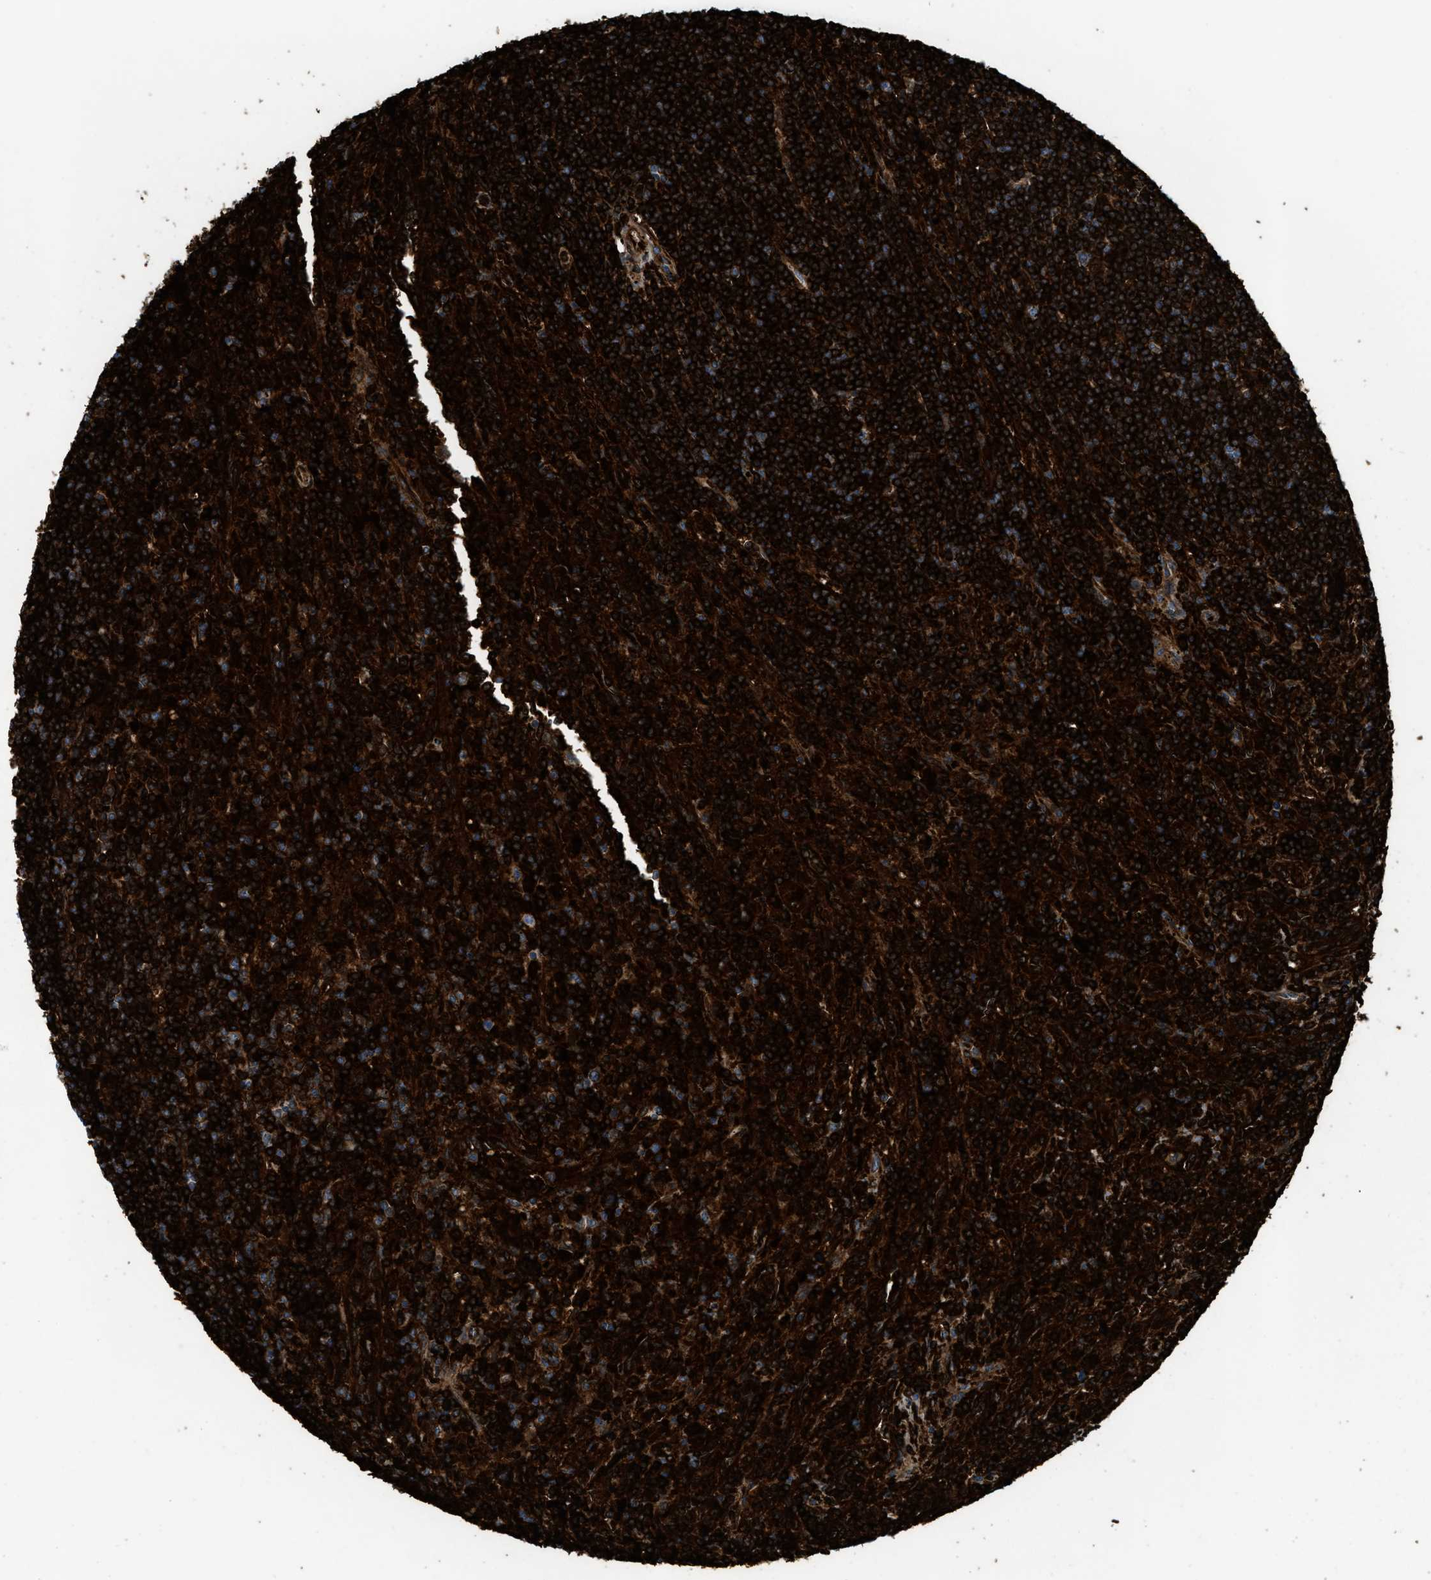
{"staining": {"intensity": "strong", "quantity": ">75%", "location": "cytoplasmic/membranous"}, "tissue": "lymphoma", "cell_type": "Tumor cells", "image_type": "cancer", "snomed": [{"axis": "morphology", "description": "Malignant lymphoma, non-Hodgkin's type, Low grade"}, {"axis": "topography", "description": "Spleen"}], "caption": "Protein expression analysis of human lymphoma reveals strong cytoplasmic/membranous expression in about >75% of tumor cells. Ihc stains the protein in brown and the nuclei are stained blue.", "gene": "ERC1", "patient": {"sex": "male", "age": 76}}